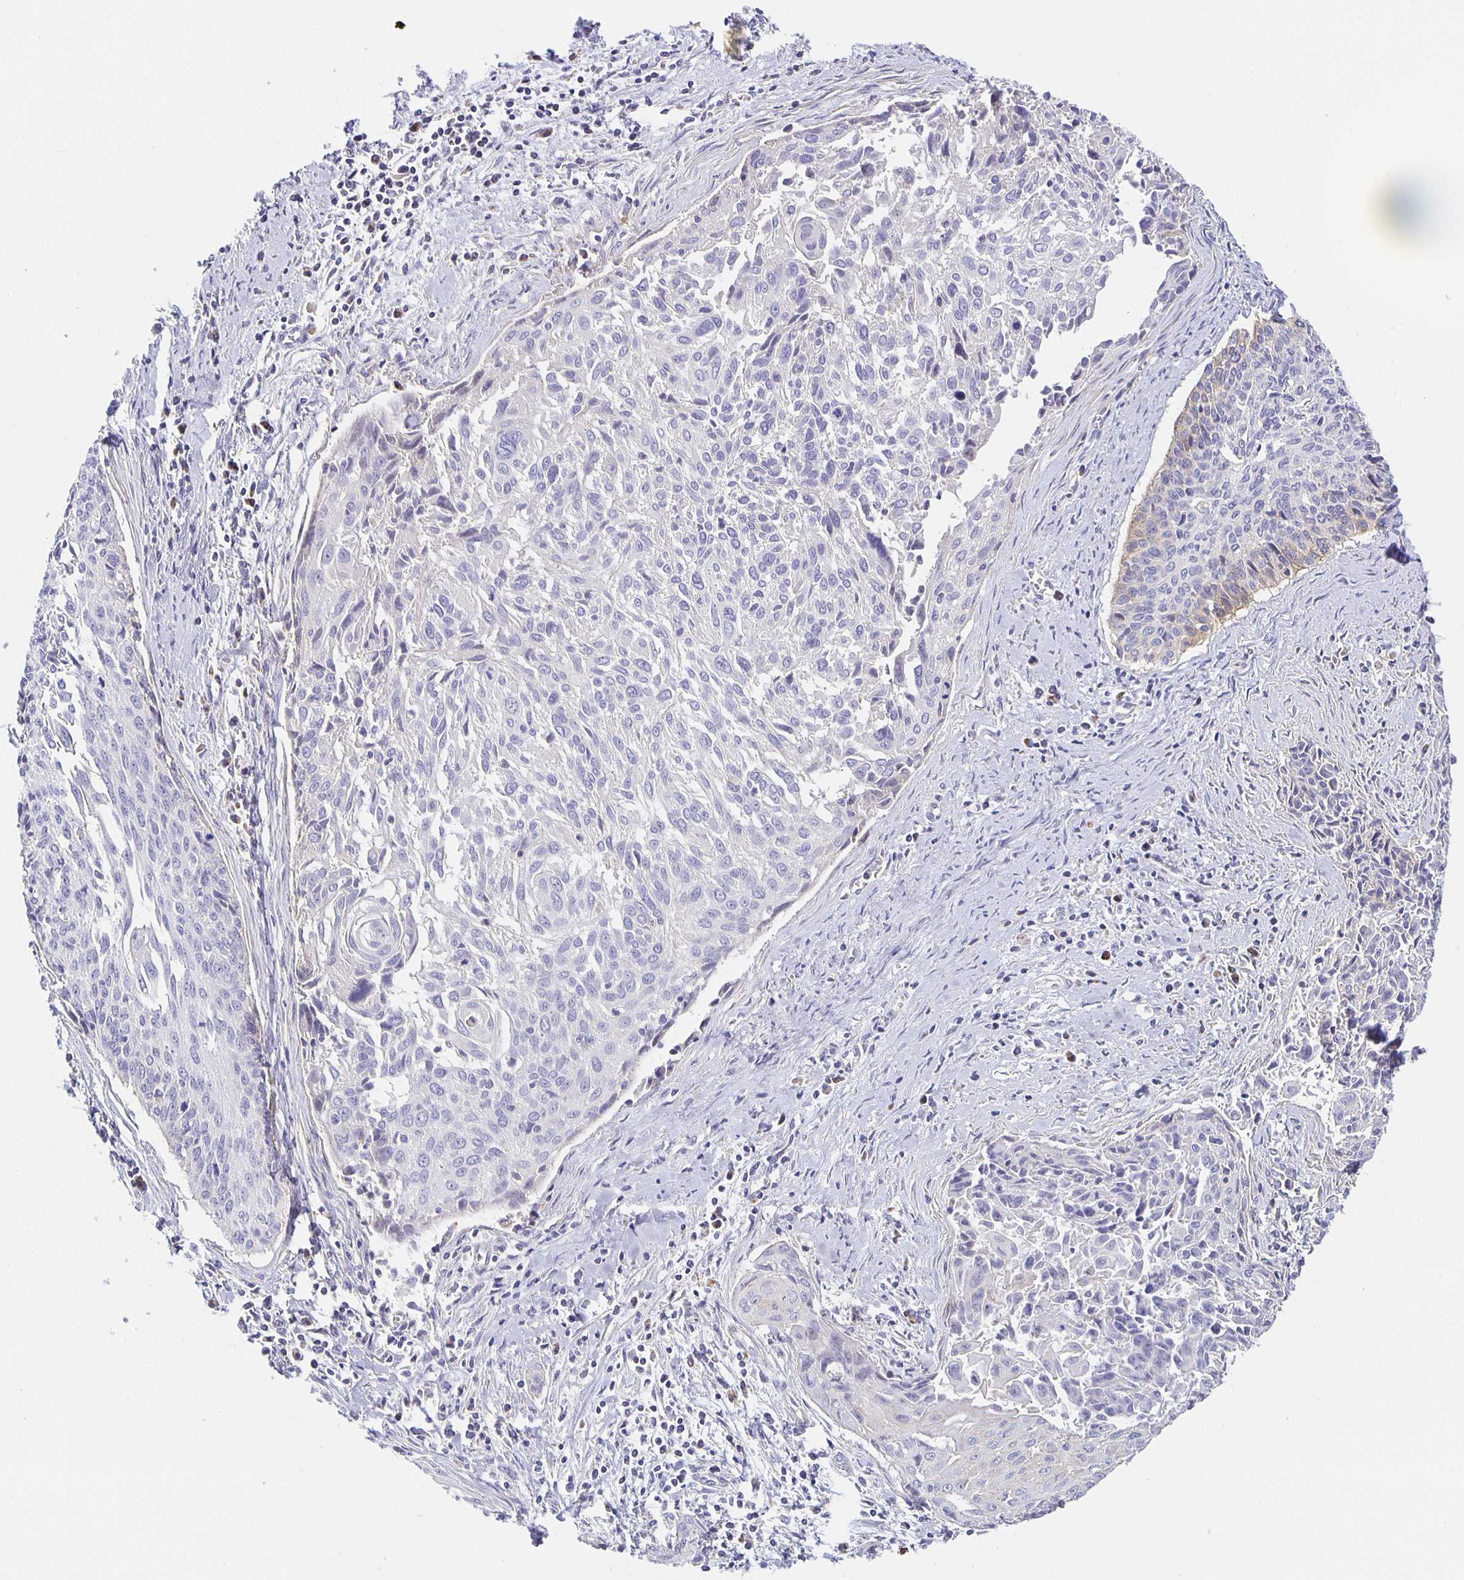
{"staining": {"intensity": "negative", "quantity": "none", "location": "none"}, "tissue": "cervical cancer", "cell_type": "Tumor cells", "image_type": "cancer", "snomed": [{"axis": "morphology", "description": "Squamous cell carcinoma, NOS"}, {"axis": "topography", "description": "Cervix"}], "caption": "Protein analysis of squamous cell carcinoma (cervical) shows no significant positivity in tumor cells.", "gene": "FLRT3", "patient": {"sex": "female", "age": 55}}